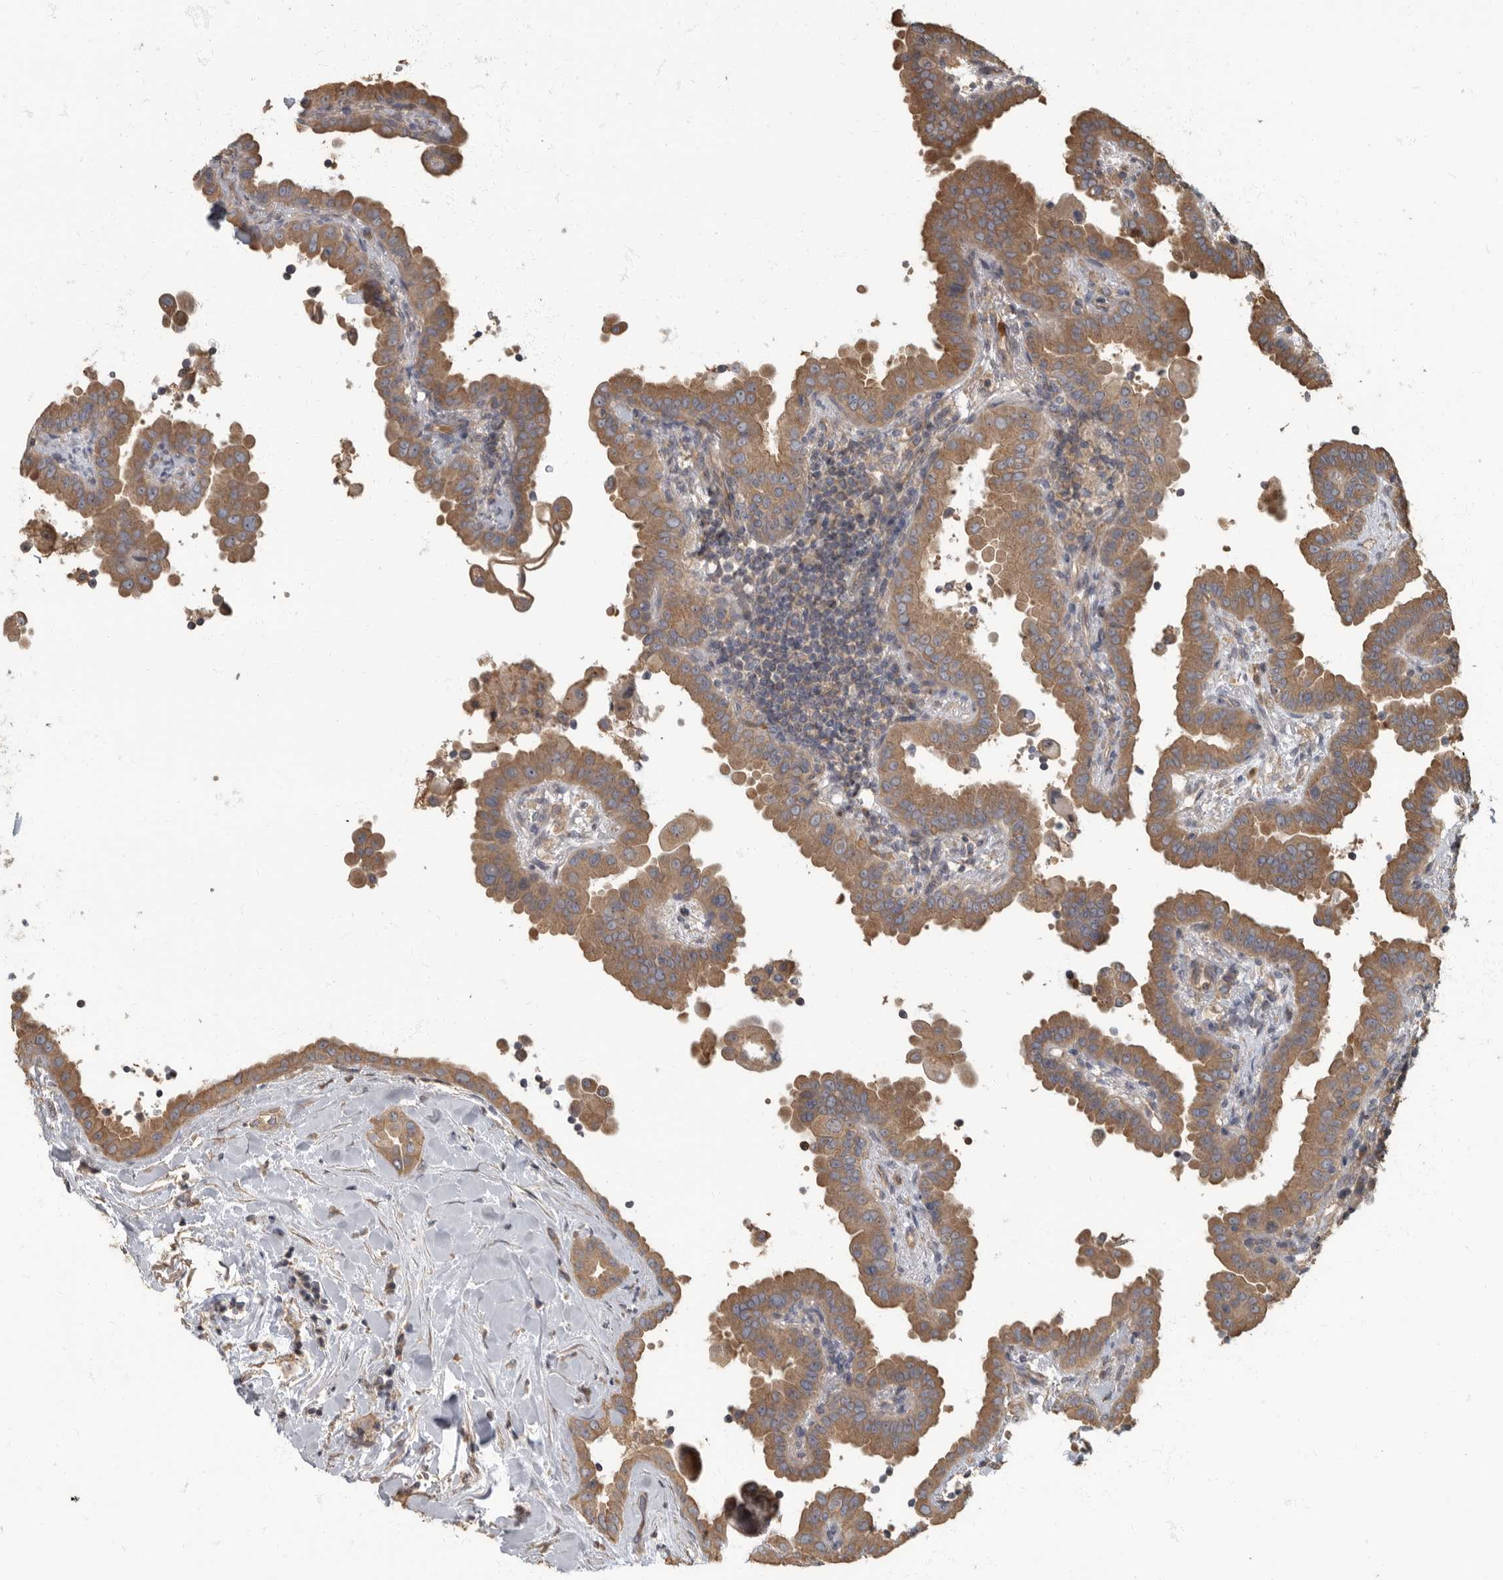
{"staining": {"intensity": "moderate", "quantity": ">75%", "location": "cytoplasmic/membranous"}, "tissue": "thyroid cancer", "cell_type": "Tumor cells", "image_type": "cancer", "snomed": [{"axis": "morphology", "description": "Papillary adenocarcinoma, NOS"}, {"axis": "topography", "description": "Thyroid gland"}], "caption": "There is medium levels of moderate cytoplasmic/membranous expression in tumor cells of thyroid cancer, as demonstrated by immunohistochemical staining (brown color).", "gene": "DAAM1", "patient": {"sex": "male", "age": 33}}